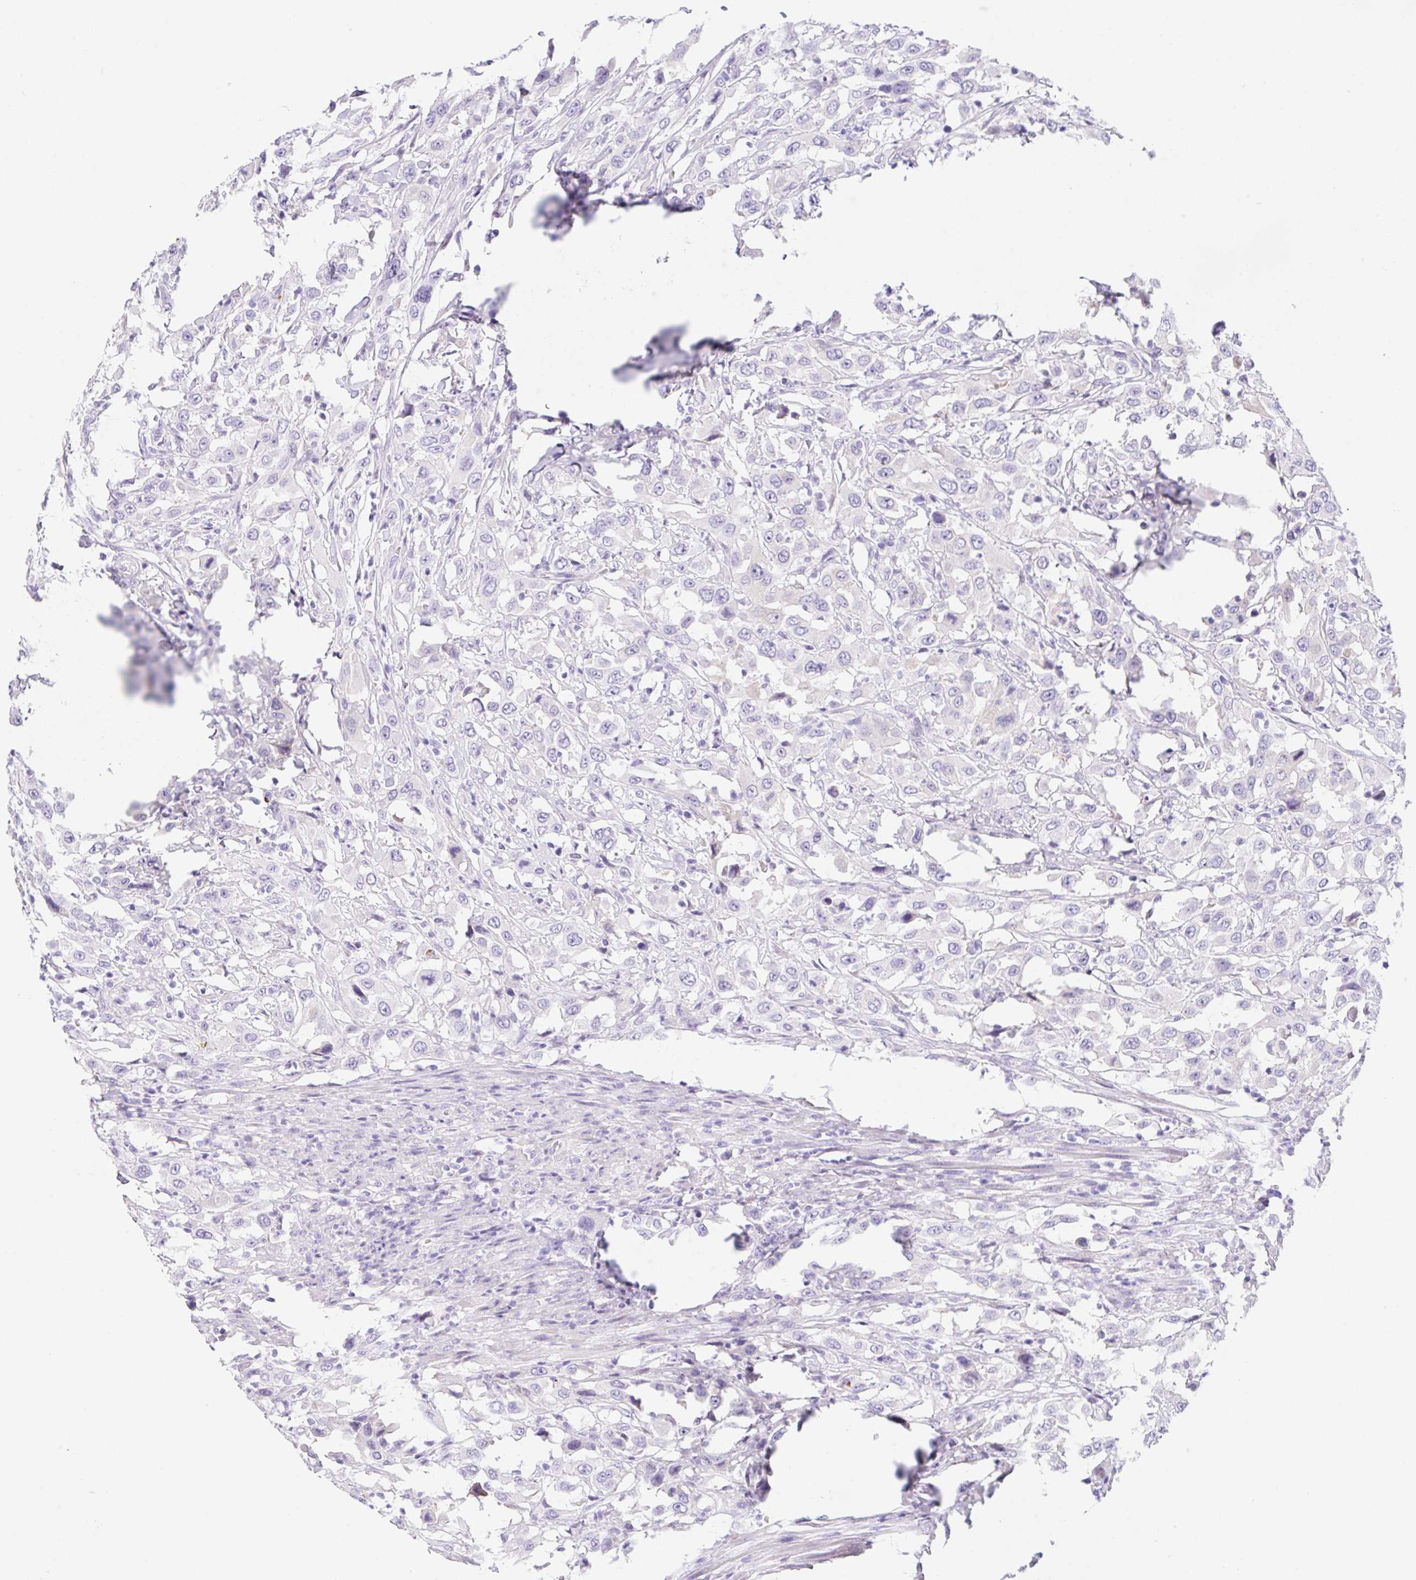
{"staining": {"intensity": "negative", "quantity": "none", "location": "none"}, "tissue": "urothelial cancer", "cell_type": "Tumor cells", "image_type": "cancer", "snomed": [{"axis": "morphology", "description": "Urothelial carcinoma, High grade"}, {"axis": "topography", "description": "Urinary bladder"}], "caption": "Immunohistochemistry image of neoplastic tissue: human urothelial carcinoma (high-grade) stained with DAB exhibits no significant protein positivity in tumor cells. (Immunohistochemistry, brightfield microscopy, high magnification).", "gene": "KLK8", "patient": {"sex": "male", "age": 61}}